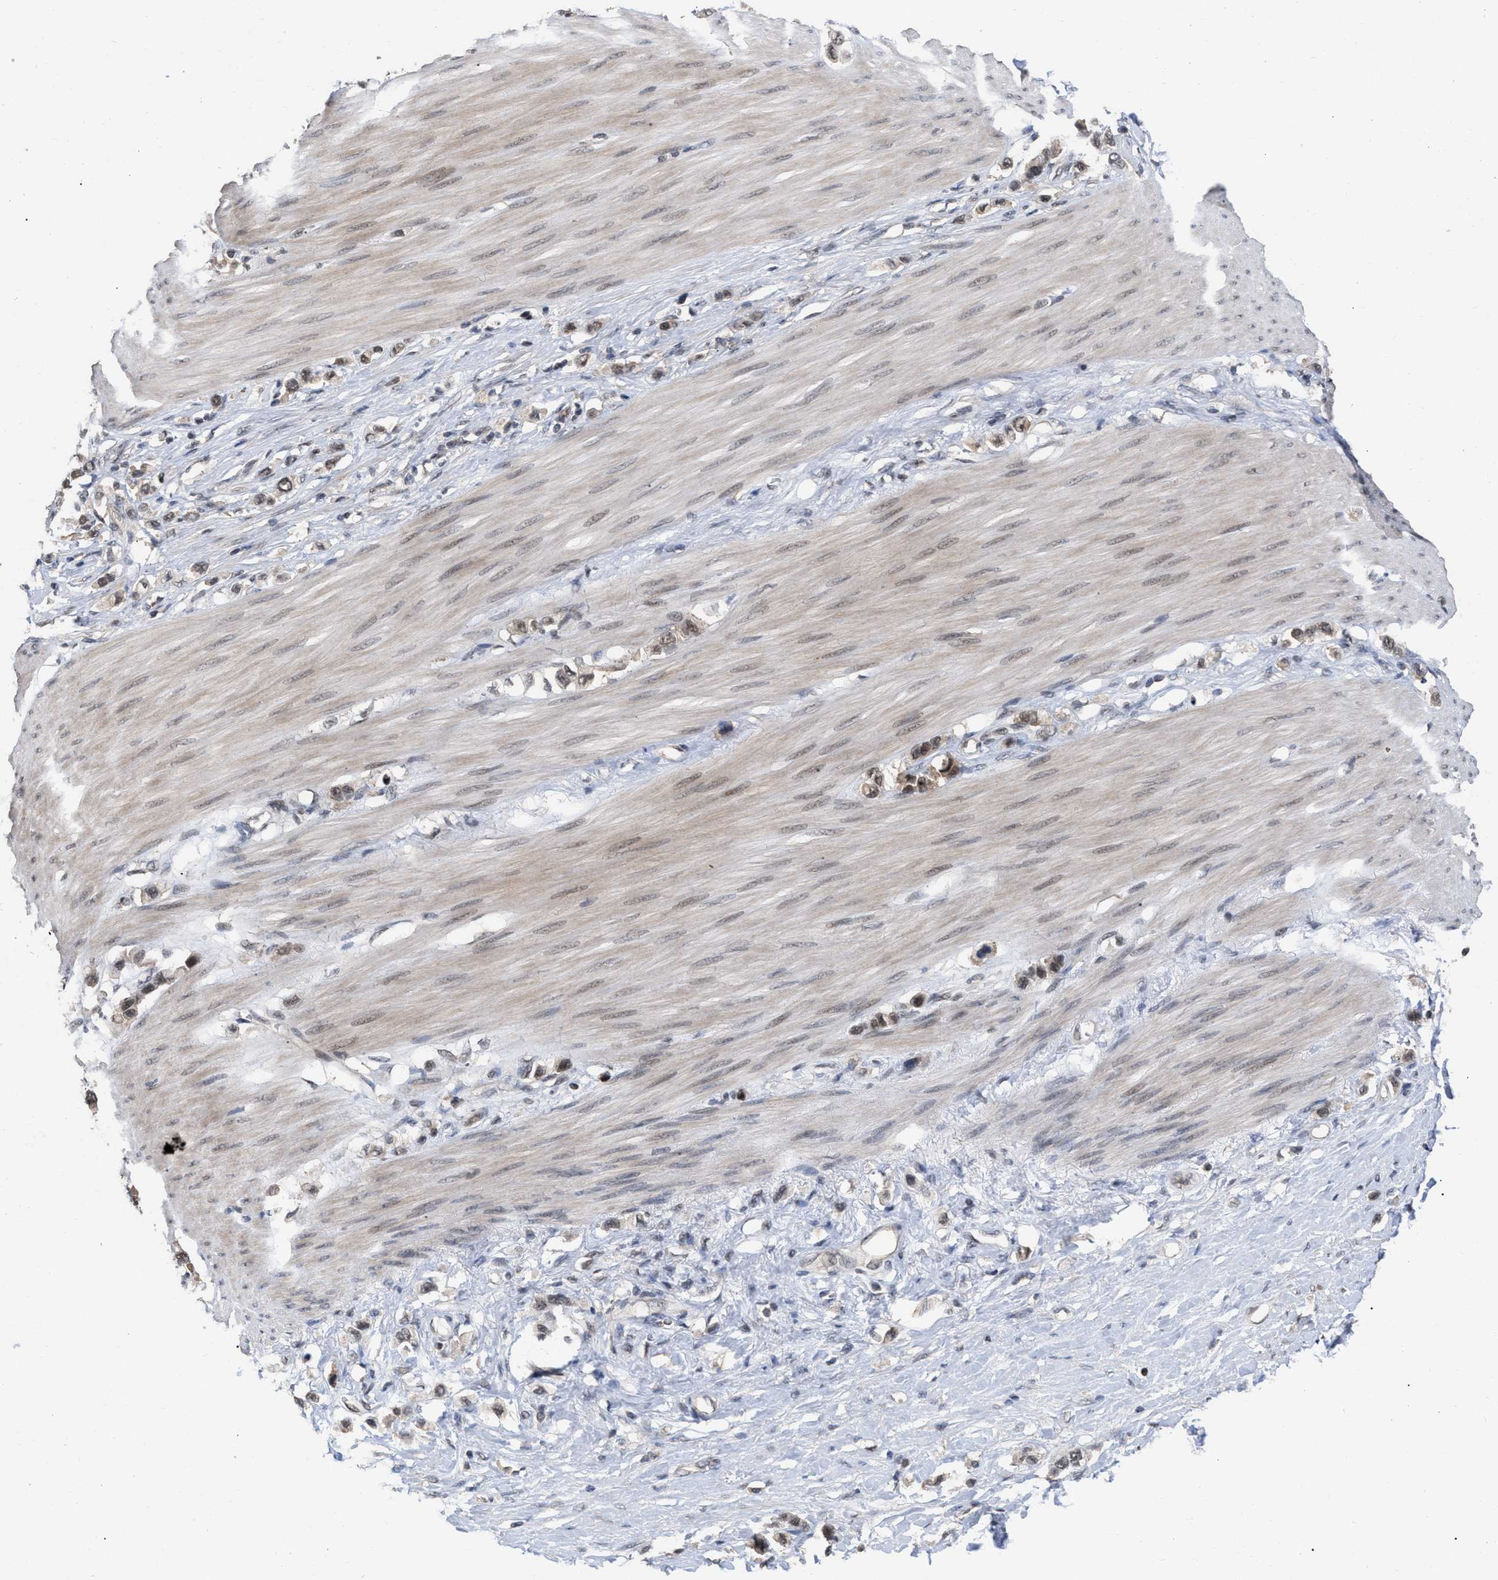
{"staining": {"intensity": "weak", "quantity": ">75%", "location": "cytoplasmic/membranous,nuclear"}, "tissue": "stomach cancer", "cell_type": "Tumor cells", "image_type": "cancer", "snomed": [{"axis": "morphology", "description": "Adenocarcinoma, NOS"}, {"axis": "topography", "description": "Stomach"}], "caption": "Immunohistochemical staining of human stomach cancer shows low levels of weak cytoplasmic/membranous and nuclear staining in about >75% of tumor cells.", "gene": "JAZF1", "patient": {"sex": "female", "age": 65}}